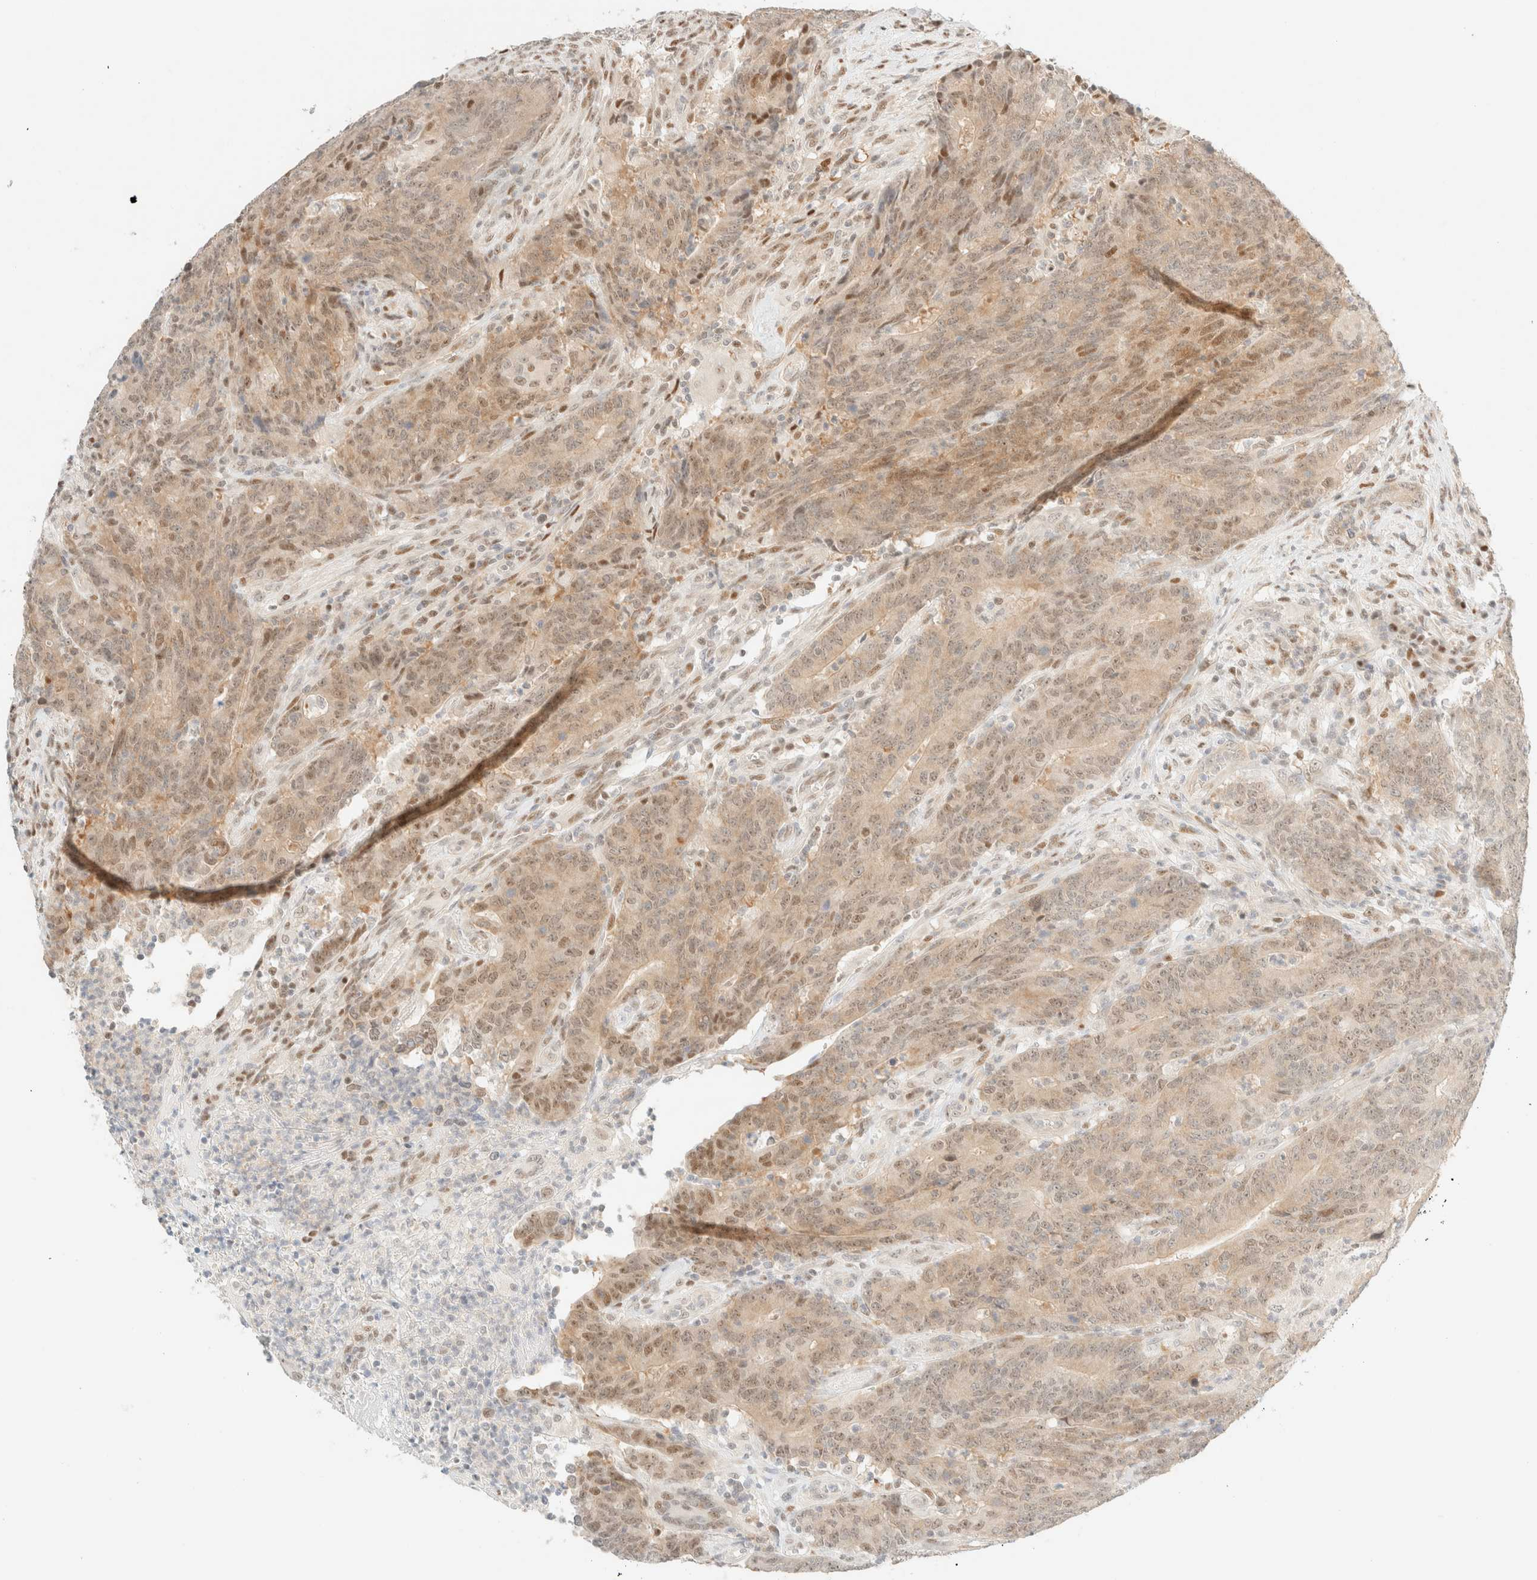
{"staining": {"intensity": "weak", "quantity": ">75%", "location": "cytoplasmic/membranous,nuclear"}, "tissue": "colorectal cancer", "cell_type": "Tumor cells", "image_type": "cancer", "snomed": [{"axis": "morphology", "description": "Normal tissue, NOS"}, {"axis": "morphology", "description": "Adenocarcinoma, NOS"}, {"axis": "topography", "description": "Colon"}], "caption": "Protein analysis of colorectal cancer tissue exhibits weak cytoplasmic/membranous and nuclear expression in approximately >75% of tumor cells. The staining is performed using DAB (3,3'-diaminobenzidine) brown chromogen to label protein expression. The nuclei are counter-stained blue using hematoxylin.", "gene": "TSR1", "patient": {"sex": "female", "age": 75}}